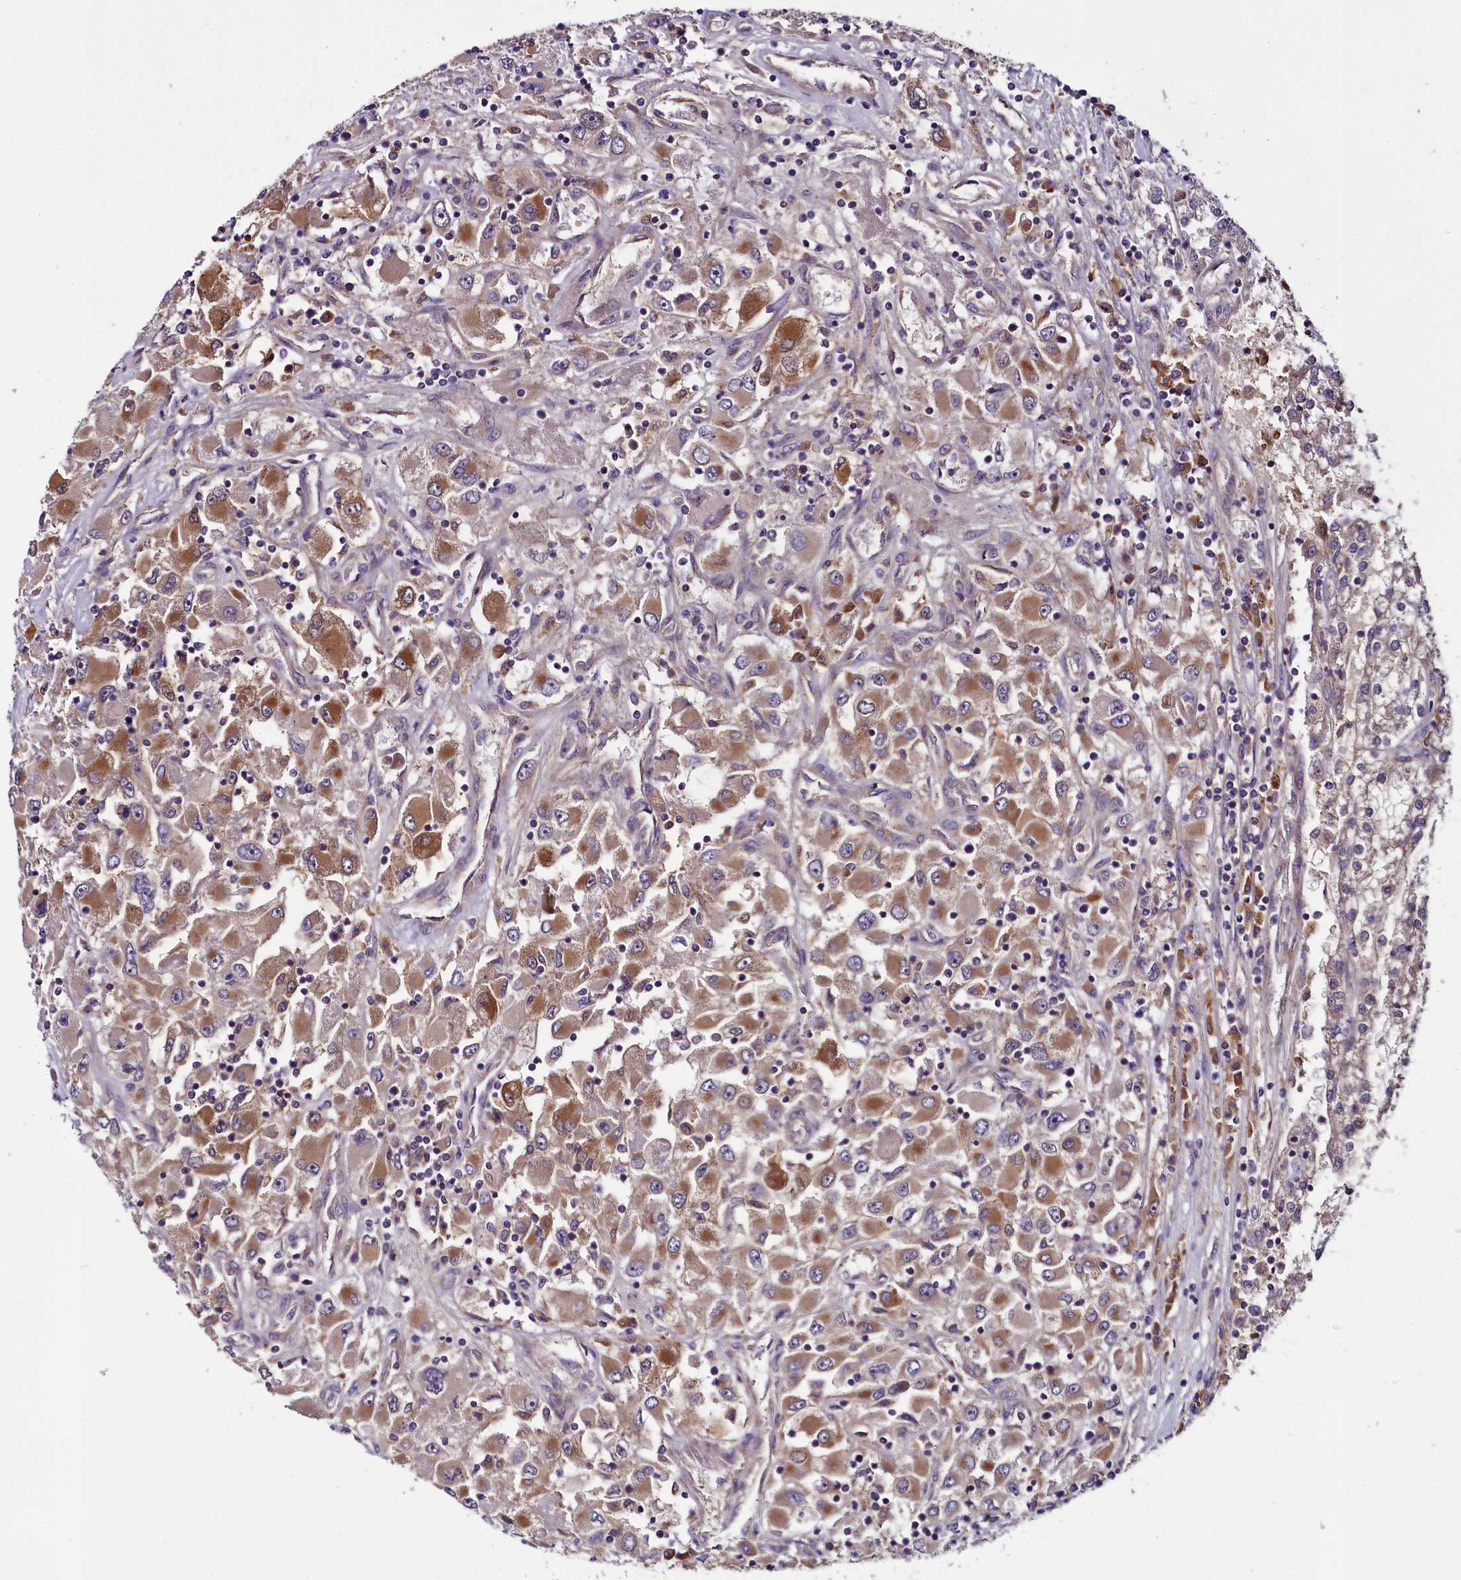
{"staining": {"intensity": "moderate", "quantity": "25%-75%", "location": "cytoplasmic/membranous"}, "tissue": "renal cancer", "cell_type": "Tumor cells", "image_type": "cancer", "snomed": [{"axis": "morphology", "description": "Adenocarcinoma, NOS"}, {"axis": "topography", "description": "Kidney"}], "caption": "Immunohistochemistry (IHC) histopathology image of neoplastic tissue: human renal cancer (adenocarcinoma) stained using immunohistochemistry displays medium levels of moderate protein expression localized specifically in the cytoplasmic/membranous of tumor cells, appearing as a cytoplasmic/membranous brown color.", "gene": "RPUSD2", "patient": {"sex": "female", "age": 52}}